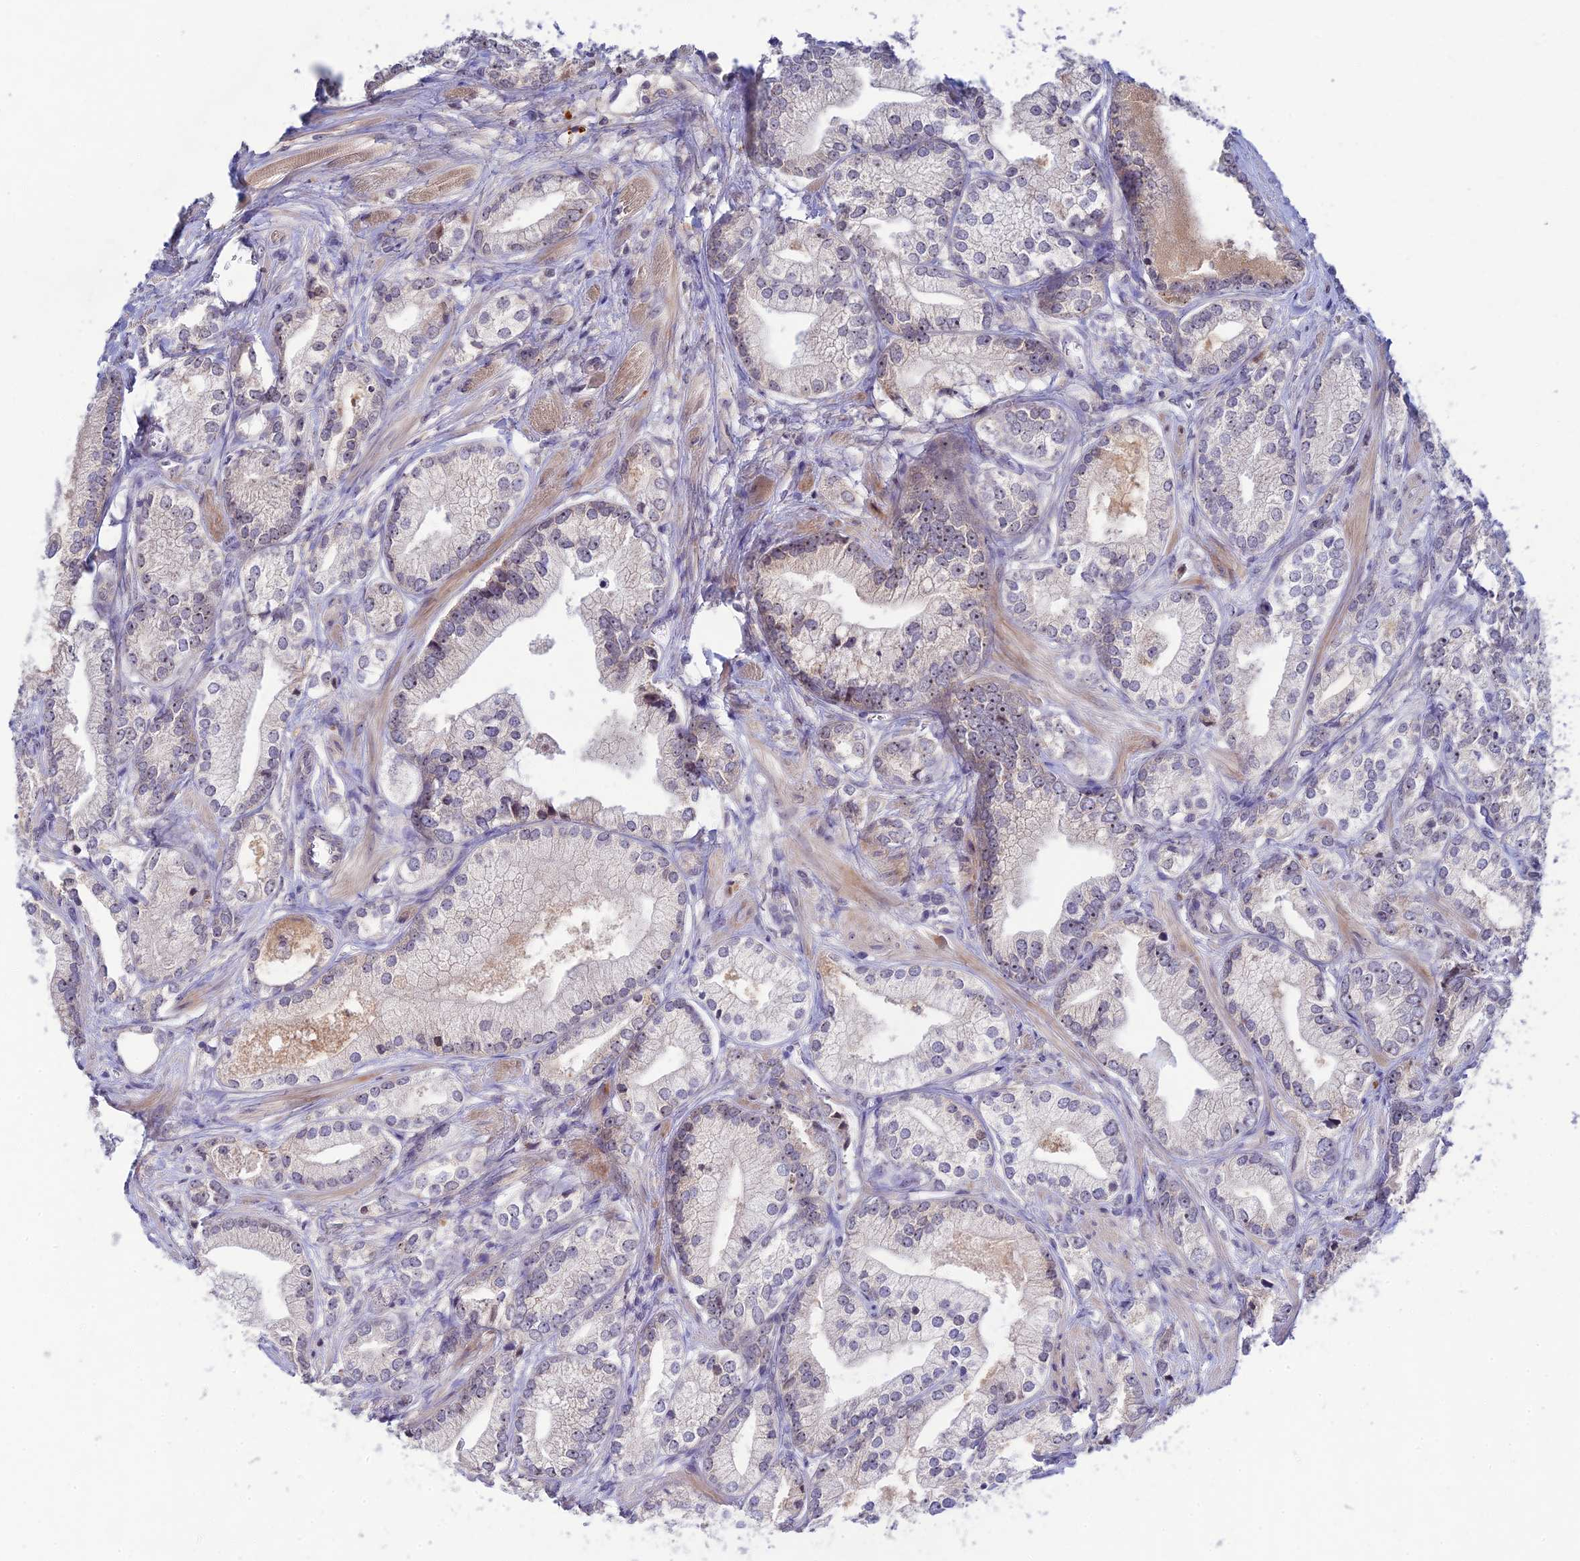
{"staining": {"intensity": "negative", "quantity": "none", "location": "none"}, "tissue": "prostate cancer", "cell_type": "Tumor cells", "image_type": "cancer", "snomed": [{"axis": "morphology", "description": "Adenocarcinoma, High grade"}, {"axis": "topography", "description": "Prostate"}], "caption": "There is no significant expression in tumor cells of prostate high-grade adenocarcinoma.", "gene": "CHST5", "patient": {"sex": "male", "age": 50}}